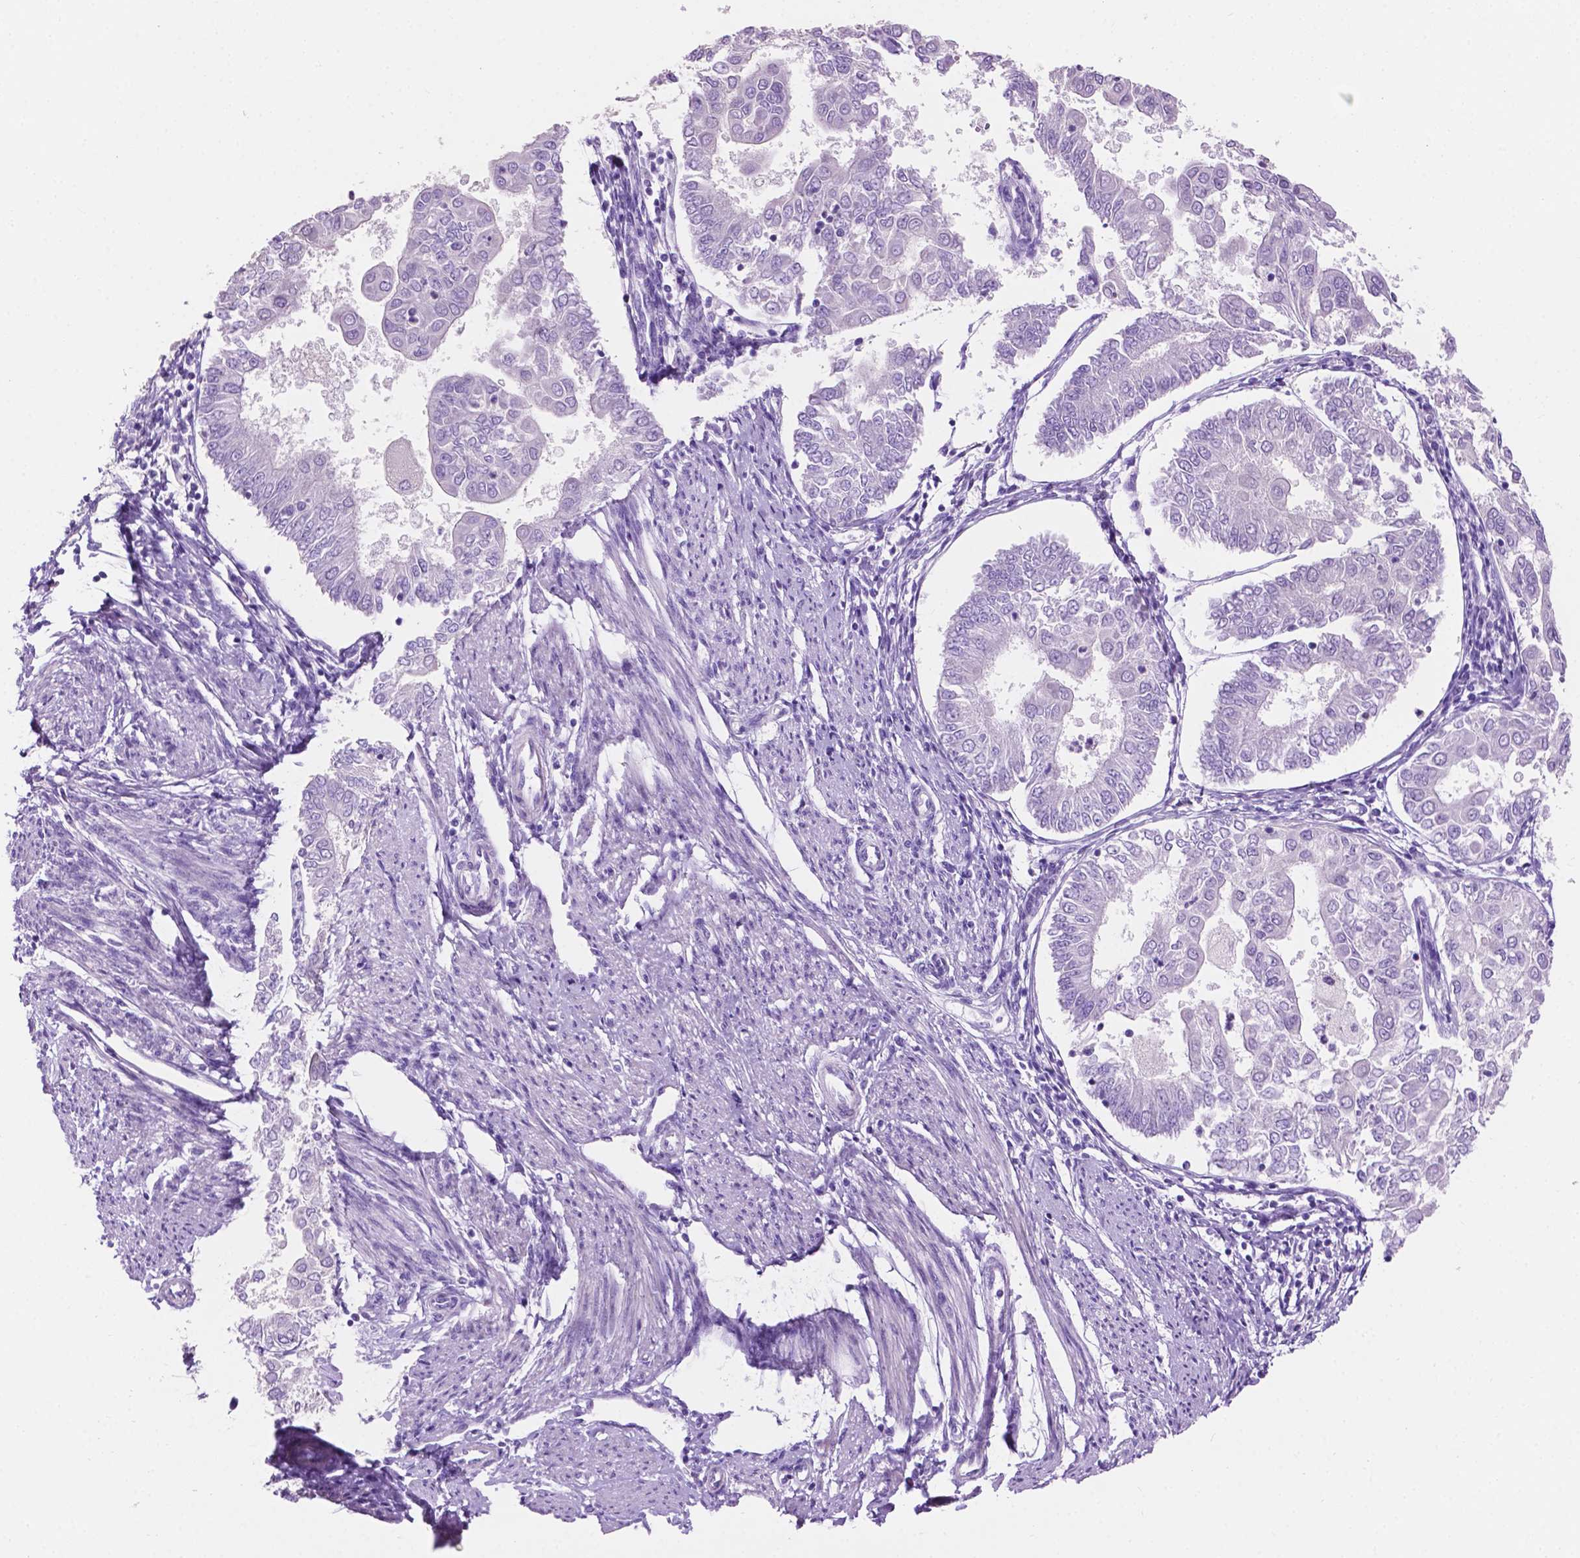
{"staining": {"intensity": "negative", "quantity": "none", "location": "none"}, "tissue": "endometrial cancer", "cell_type": "Tumor cells", "image_type": "cancer", "snomed": [{"axis": "morphology", "description": "Adenocarcinoma, NOS"}, {"axis": "topography", "description": "Endometrium"}], "caption": "Immunohistochemistry micrograph of neoplastic tissue: human endometrial cancer stained with DAB (3,3'-diaminobenzidine) displays no significant protein expression in tumor cells.", "gene": "CLDN17", "patient": {"sex": "female", "age": 68}}